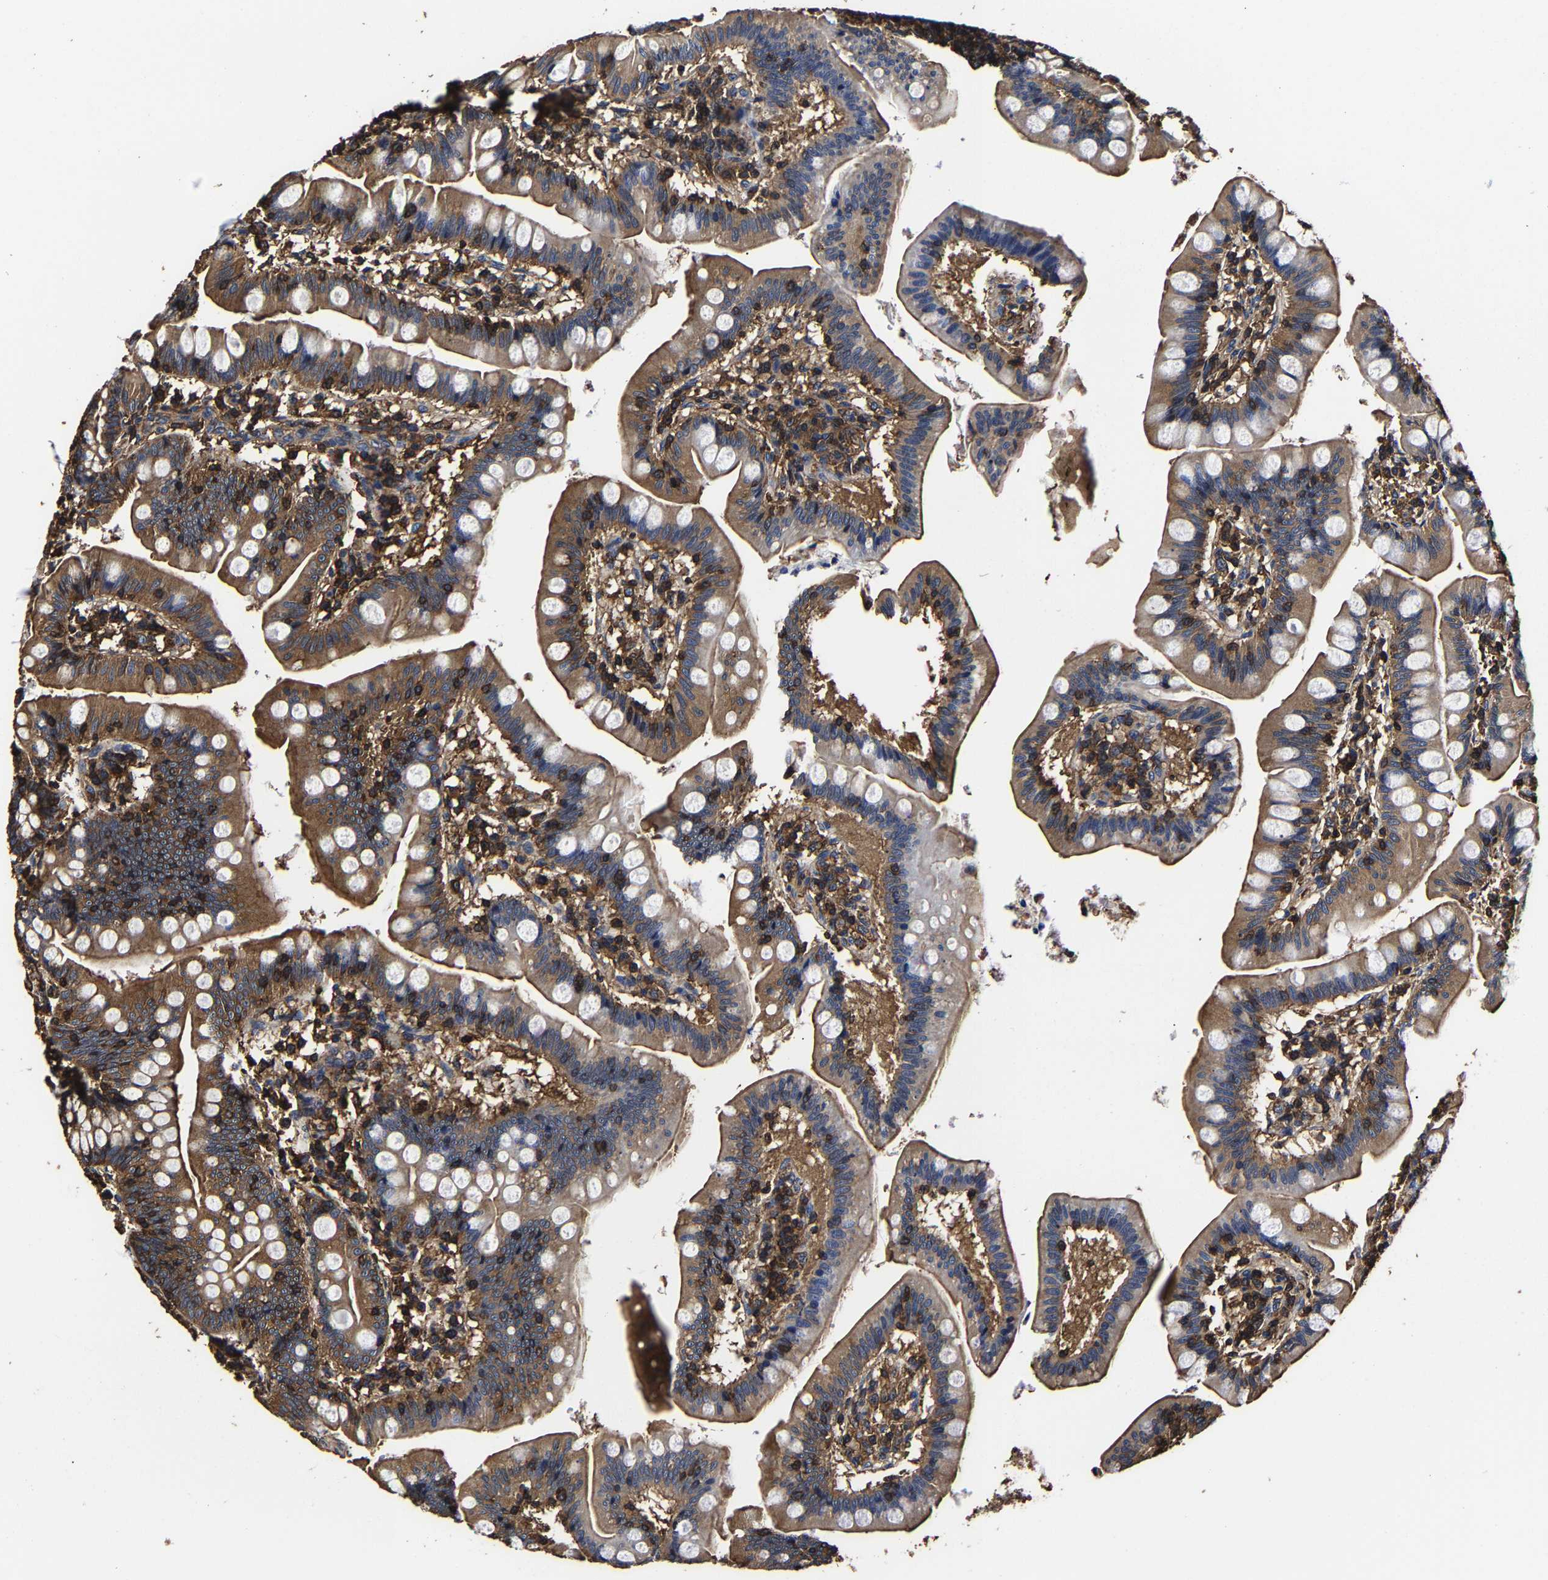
{"staining": {"intensity": "moderate", "quantity": ">75%", "location": "cytoplasmic/membranous"}, "tissue": "small intestine", "cell_type": "Glandular cells", "image_type": "normal", "snomed": [{"axis": "morphology", "description": "Normal tissue, NOS"}, {"axis": "topography", "description": "Small intestine"}], "caption": "The immunohistochemical stain shows moderate cytoplasmic/membranous staining in glandular cells of normal small intestine.", "gene": "SSH3", "patient": {"sex": "male", "age": 7}}